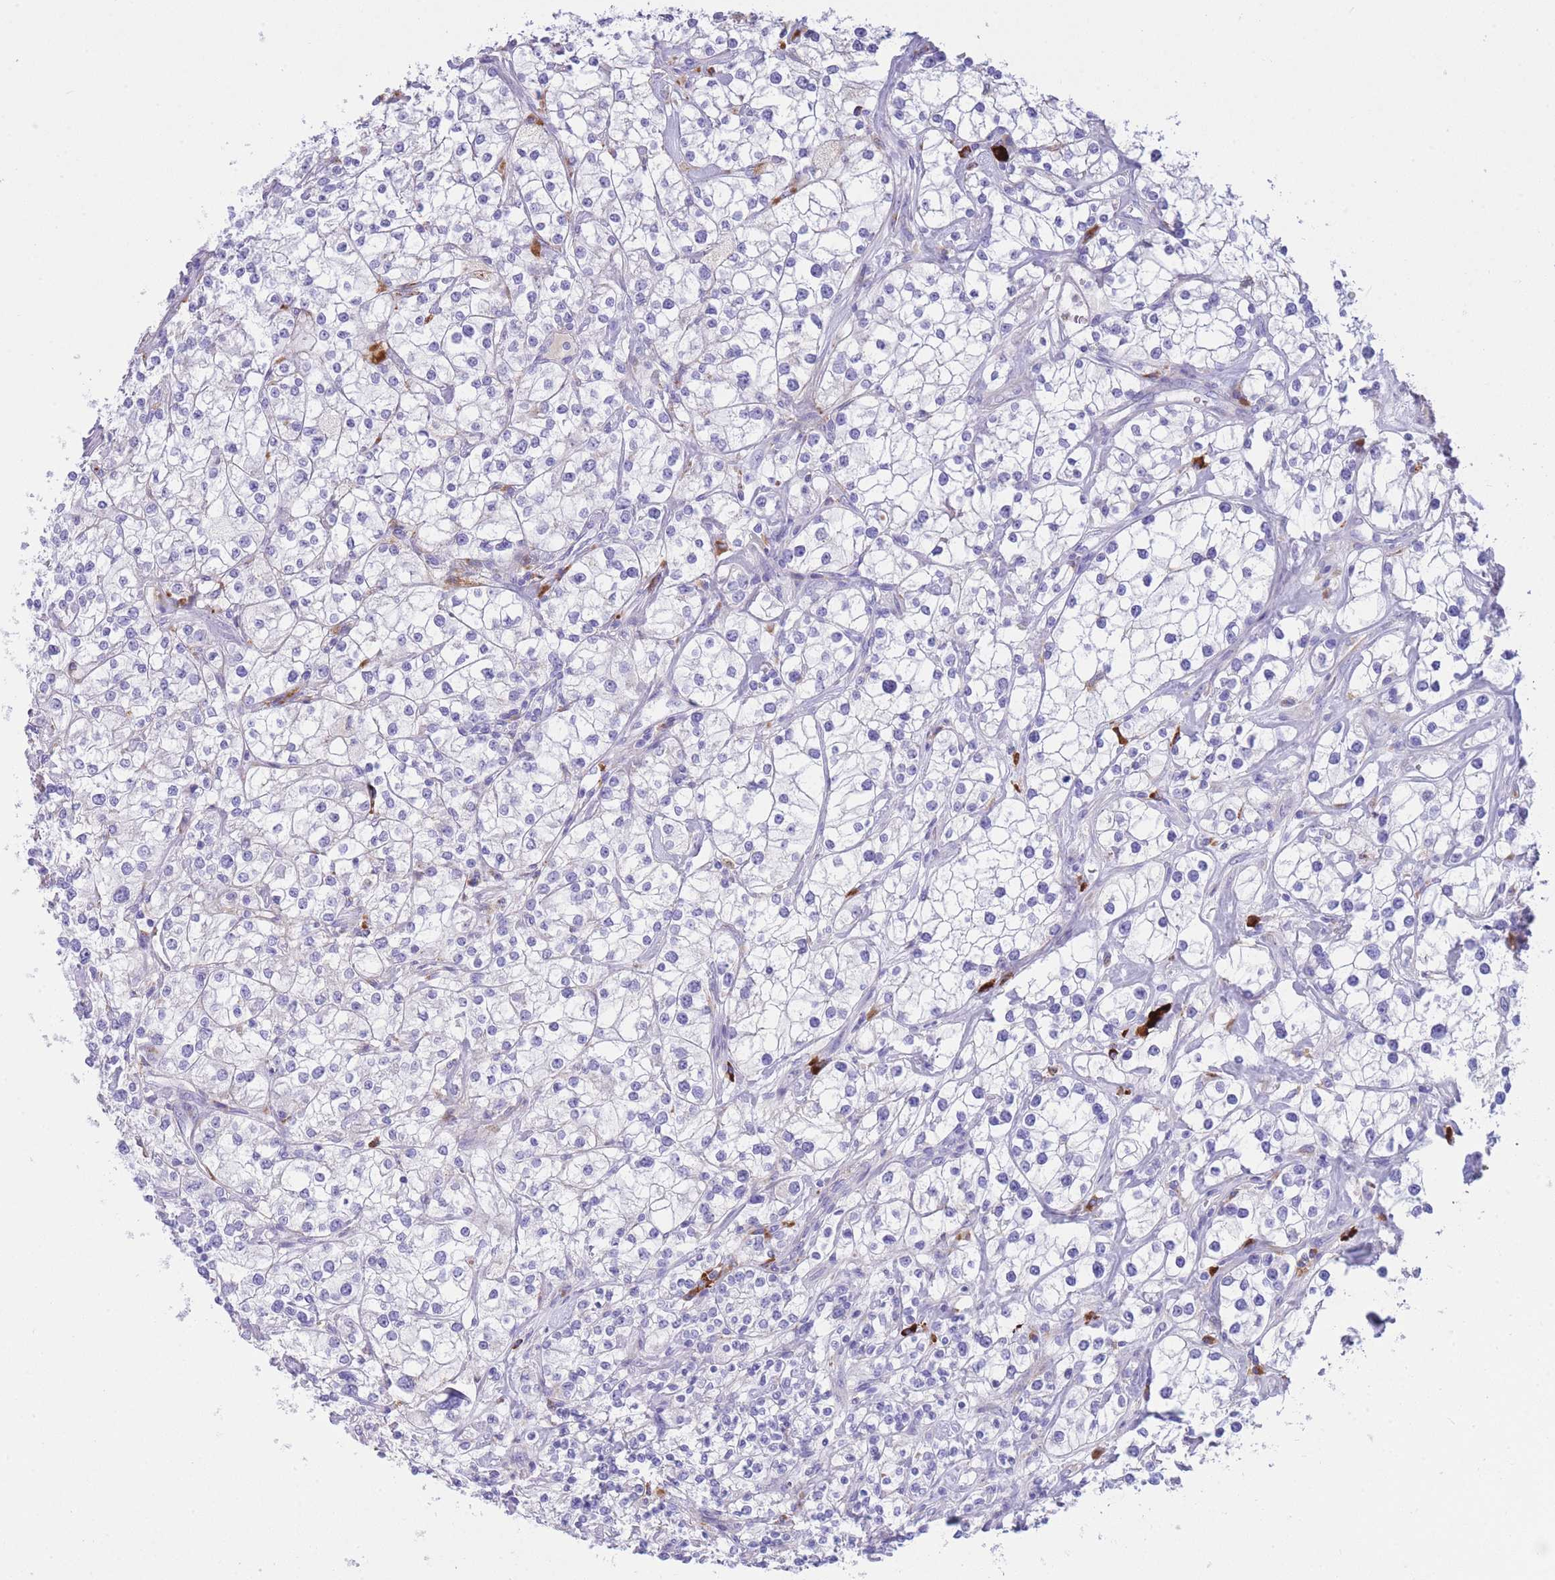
{"staining": {"intensity": "negative", "quantity": "none", "location": "none"}, "tissue": "renal cancer", "cell_type": "Tumor cells", "image_type": "cancer", "snomed": [{"axis": "morphology", "description": "Adenocarcinoma, NOS"}, {"axis": "topography", "description": "Kidney"}], "caption": "IHC micrograph of neoplastic tissue: renal cancer stained with DAB (3,3'-diaminobenzidine) exhibits no significant protein staining in tumor cells.", "gene": "PLBD1", "patient": {"sex": "male", "age": 77}}